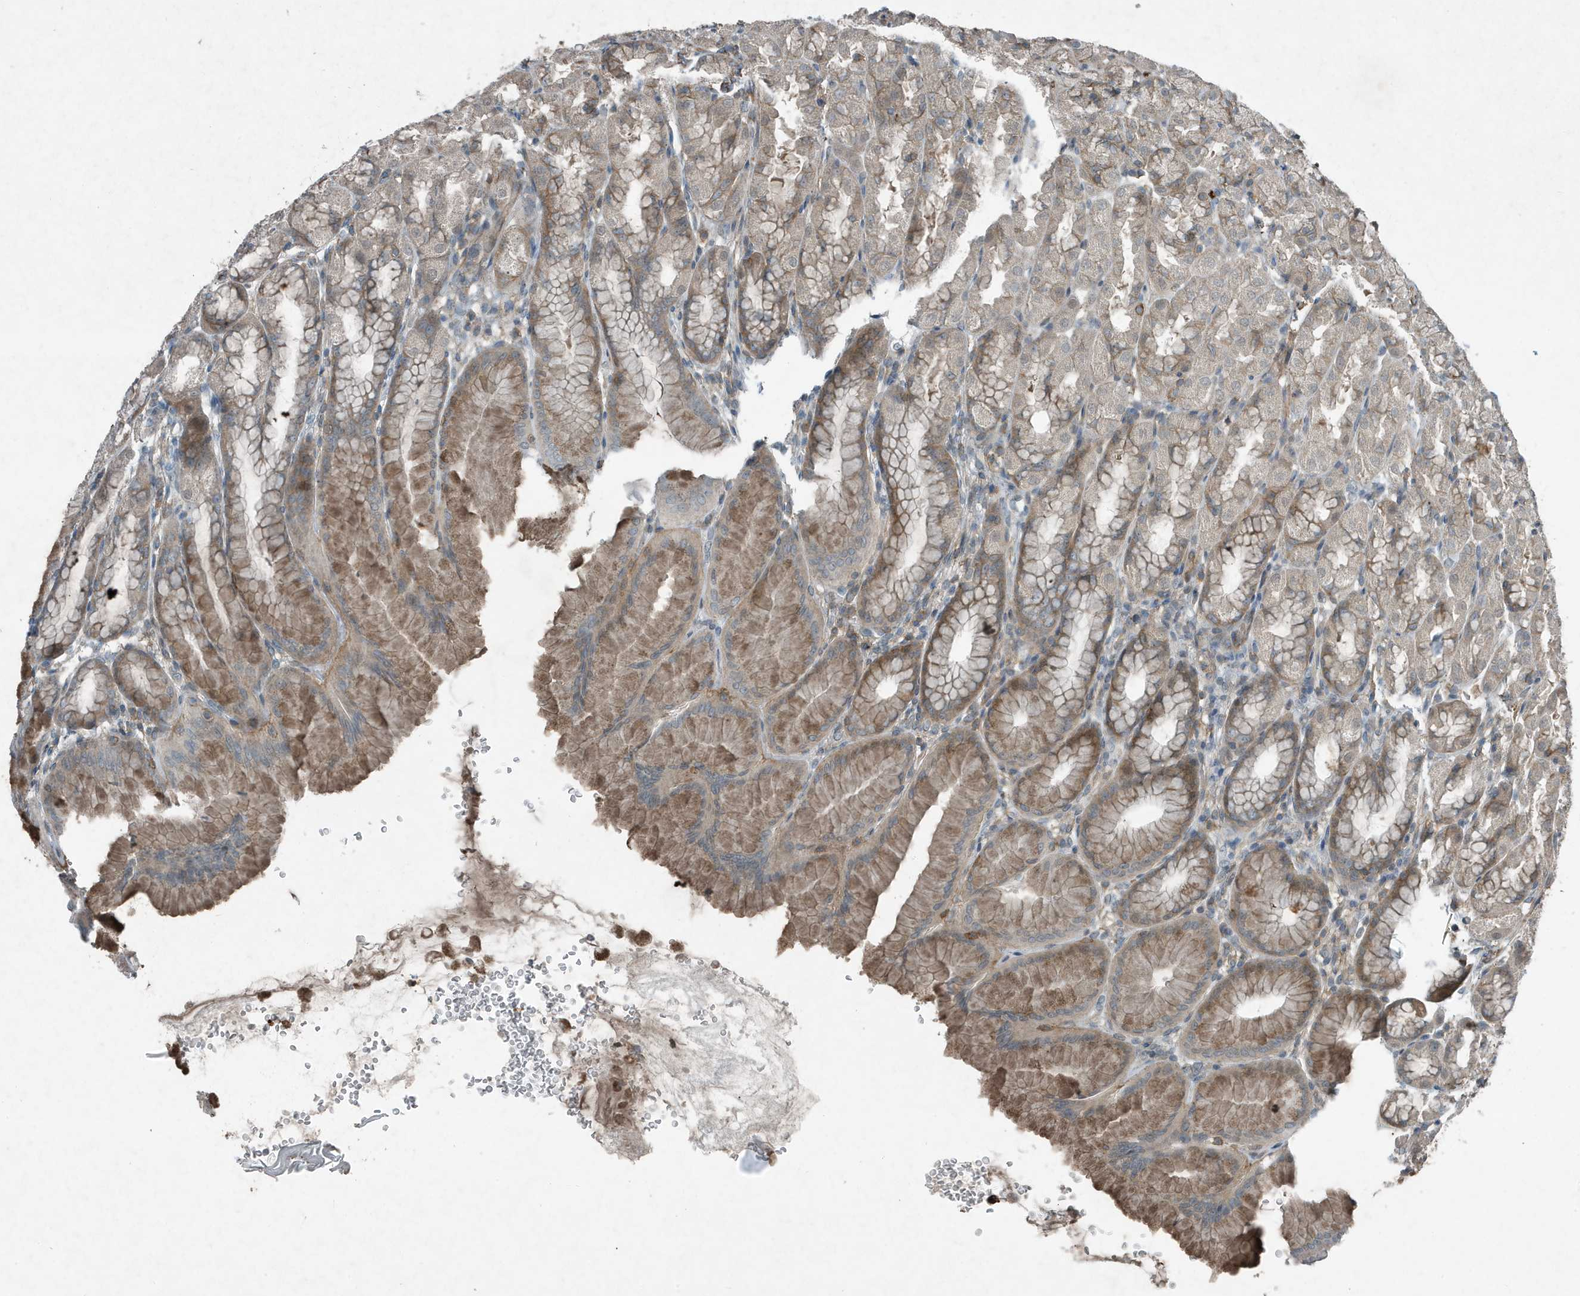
{"staining": {"intensity": "moderate", "quantity": "25%-75%", "location": "cytoplasmic/membranous"}, "tissue": "stomach", "cell_type": "Glandular cells", "image_type": "normal", "snomed": [{"axis": "morphology", "description": "Normal tissue, NOS"}, {"axis": "topography", "description": "Stomach"}], "caption": "IHC micrograph of benign stomach stained for a protein (brown), which exhibits medium levels of moderate cytoplasmic/membranous positivity in about 25%-75% of glandular cells.", "gene": "DAPP1", "patient": {"sex": "male", "age": 42}}